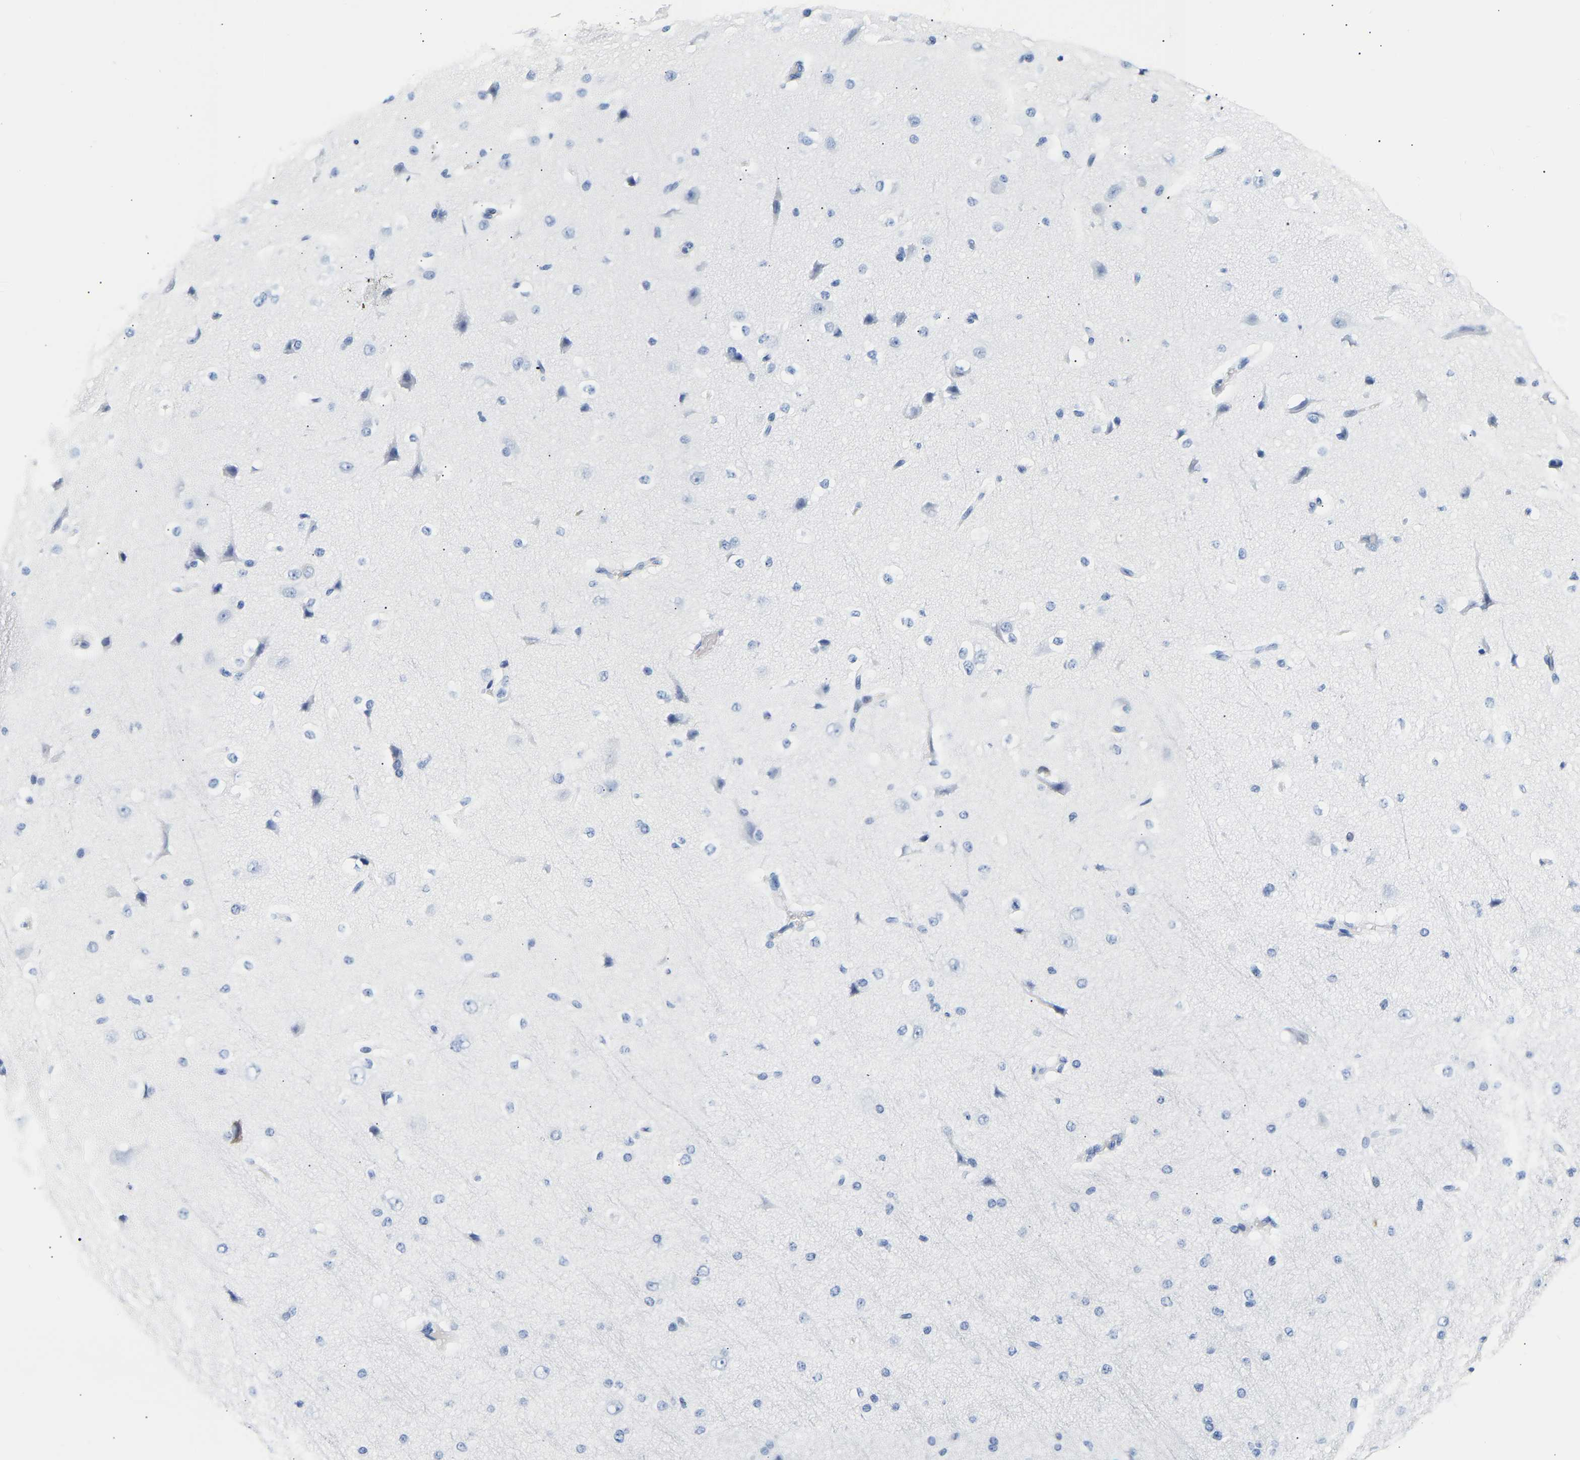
{"staining": {"intensity": "negative", "quantity": "none", "location": "none"}, "tissue": "cerebral cortex", "cell_type": "Endothelial cells", "image_type": "normal", "snomed": [{"axis": "morphology", "description": "Normal tissue, NOS"}, {"axis": "morphology", "description": "Developmental malformation"}, {"axis": "topography", "description": "Cerebral cortex"}], "caption": "Micrograph shows no protein staining in endothelial cells of normal cerebral cortex. (DAB (3,3'-diaminobenzidine) immunohistochemistry (IHC), high magnification).", "gene": "SPINK2", "patient": {"sex": "female", "age": 30}}